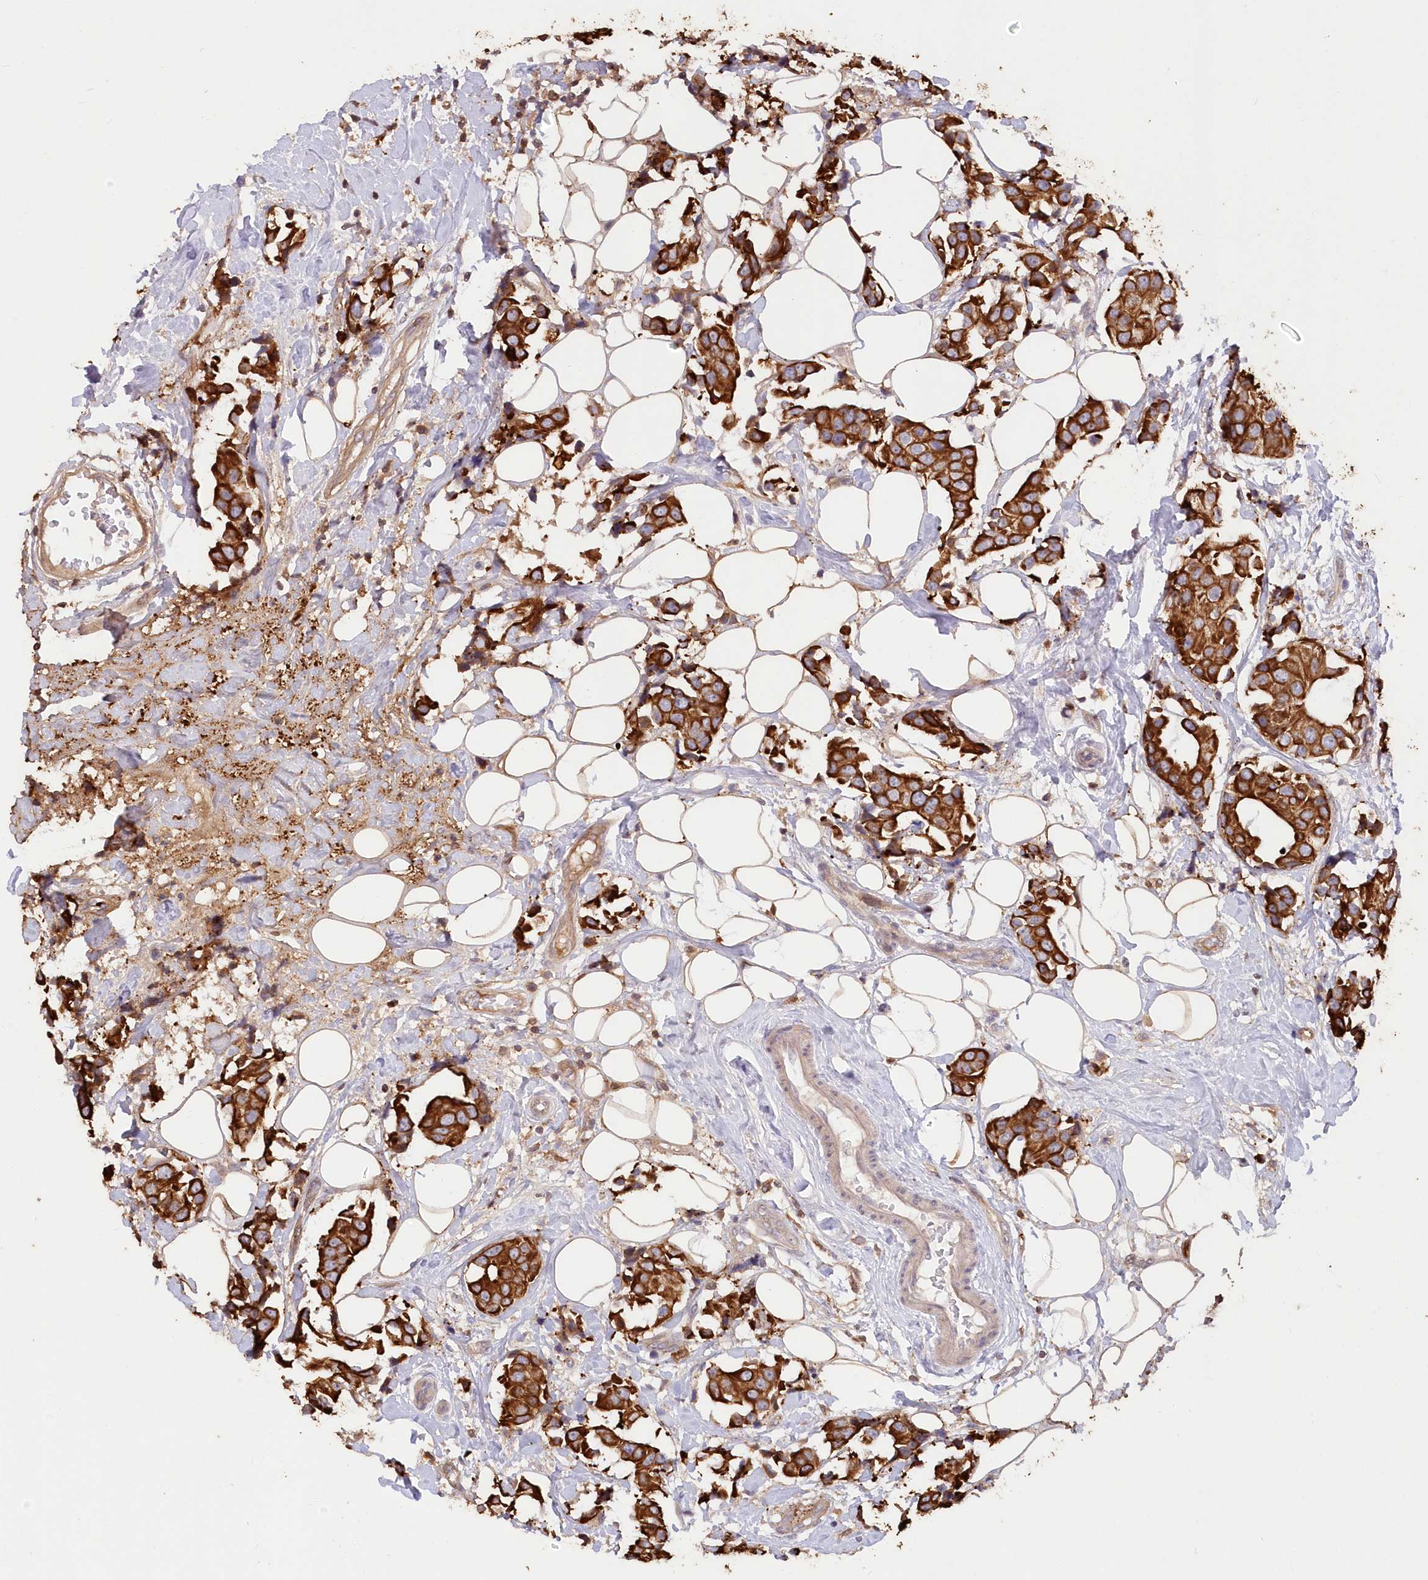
{"staining": {"intensity": "strong", "quantity": ">75%", "location": "cytoplasmic/membranous"}, "tissue": "breast cancer", "cell_type": "Tumor cells", "image_type": "cancer", "snomed": [{"axis": "morphology", "description": "Normal tissue, NOS"}, {"axis": "morphology", "description": "Duct carcinoma"}, {"axis": "topography", "description": "Breast"}], "caption": "This is a histology image of immunohistochemistry staining of breast cancer, which shows strong expression in the cytoplasmic/membranous of tumor cells.", "gene": "SNED1", "patient": {"sex": "female", "age": 39}}